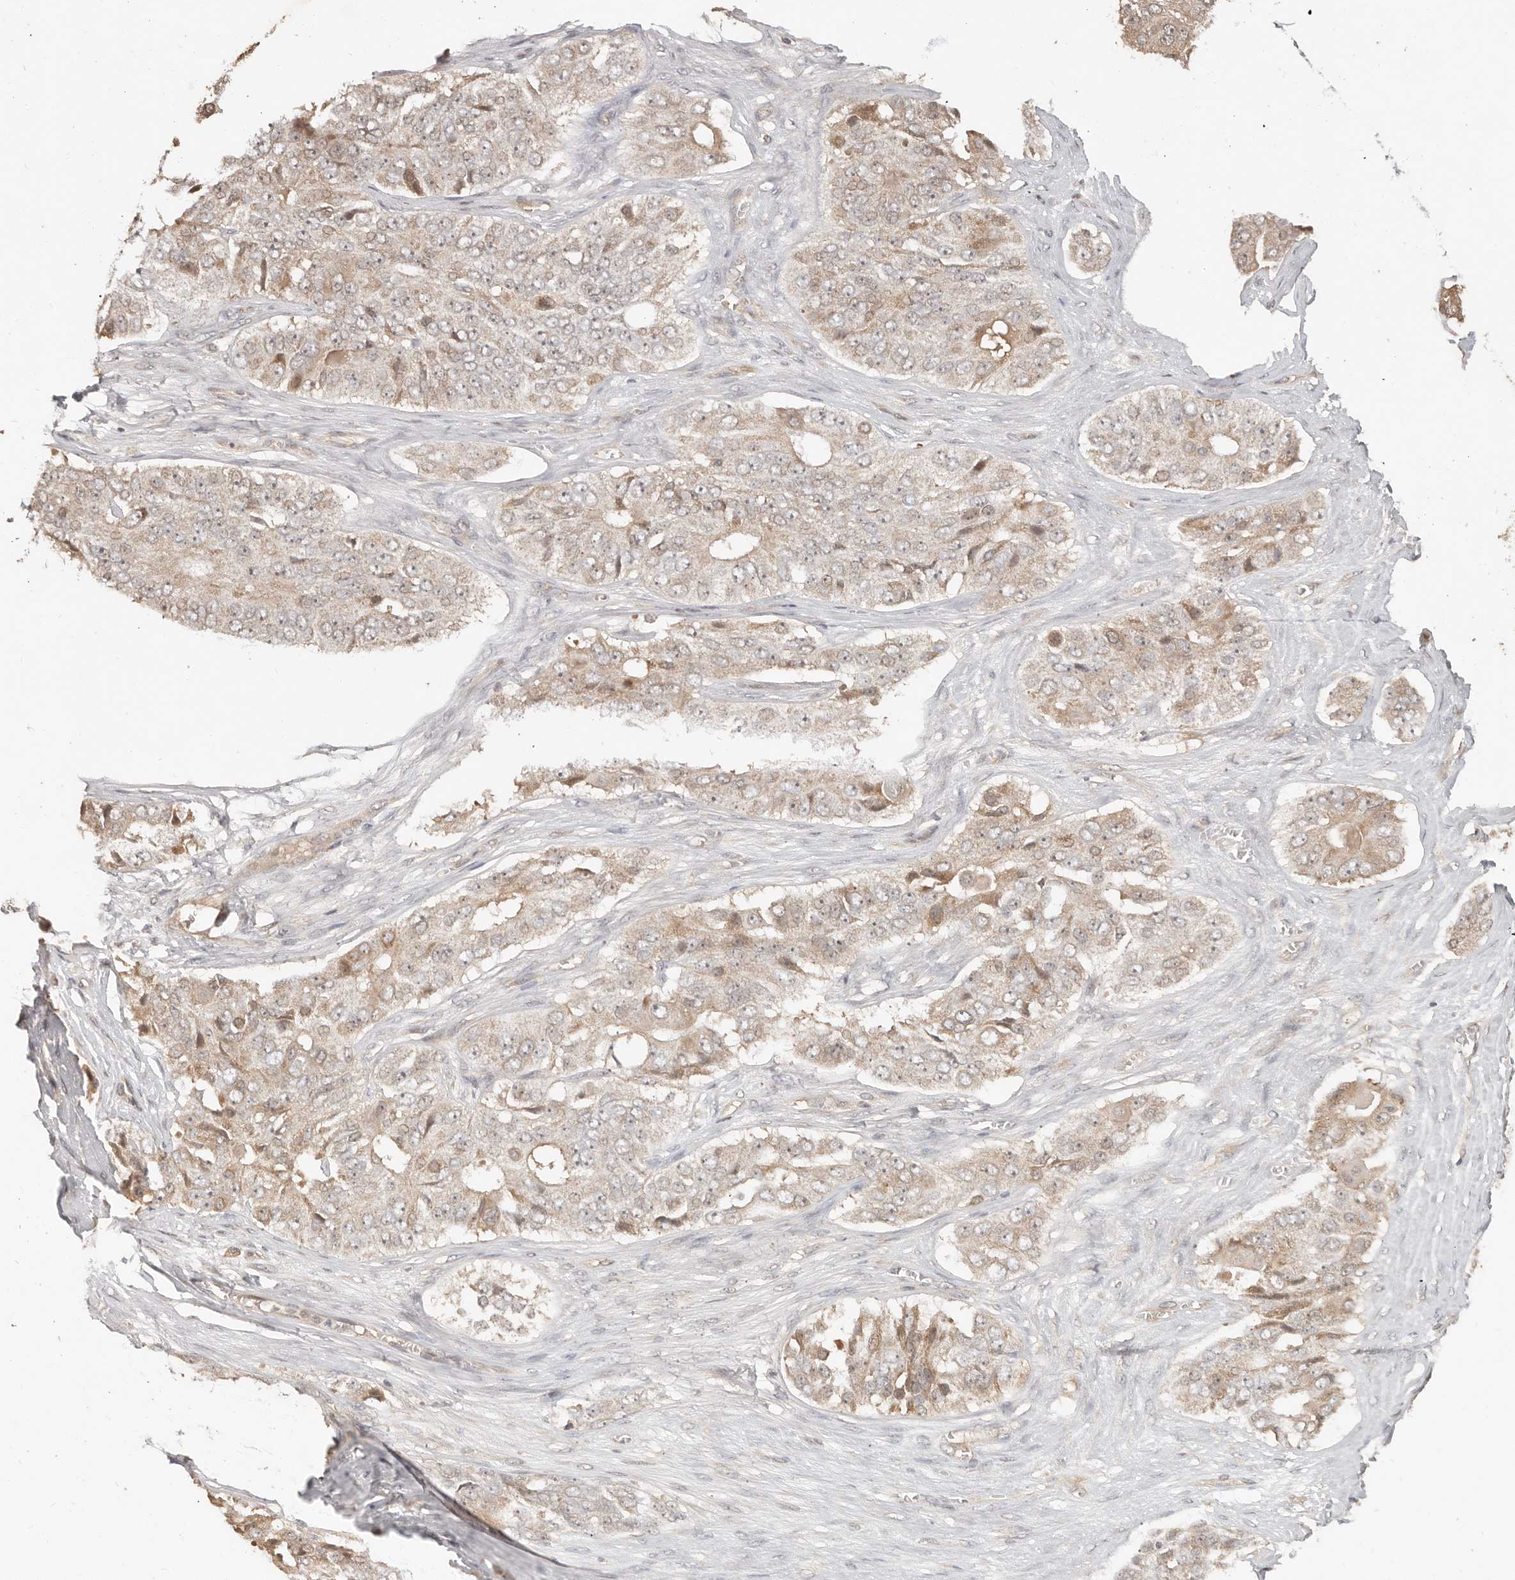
{"staining": {"intensity": "weak", "quantity": ">75%", "location": "cytoplasmic/membranous"}, "tissue": "ovarian cancer", "cell_type": "Tumor cells", "image_type": "cancer", "snomed": [{"axis": "morphology", "description": "Carcinoma, endometroid"}, {"axis": "topography", "description": "Ovary"}], "caption": "Tumor cells exhibit weak cytoplasmic/membranous expression in about >75% of cells in ovarian cancer (endometroid carcinoma).", "gene": "MTFR2", "patient": {"sex": "female", "age": 51}}